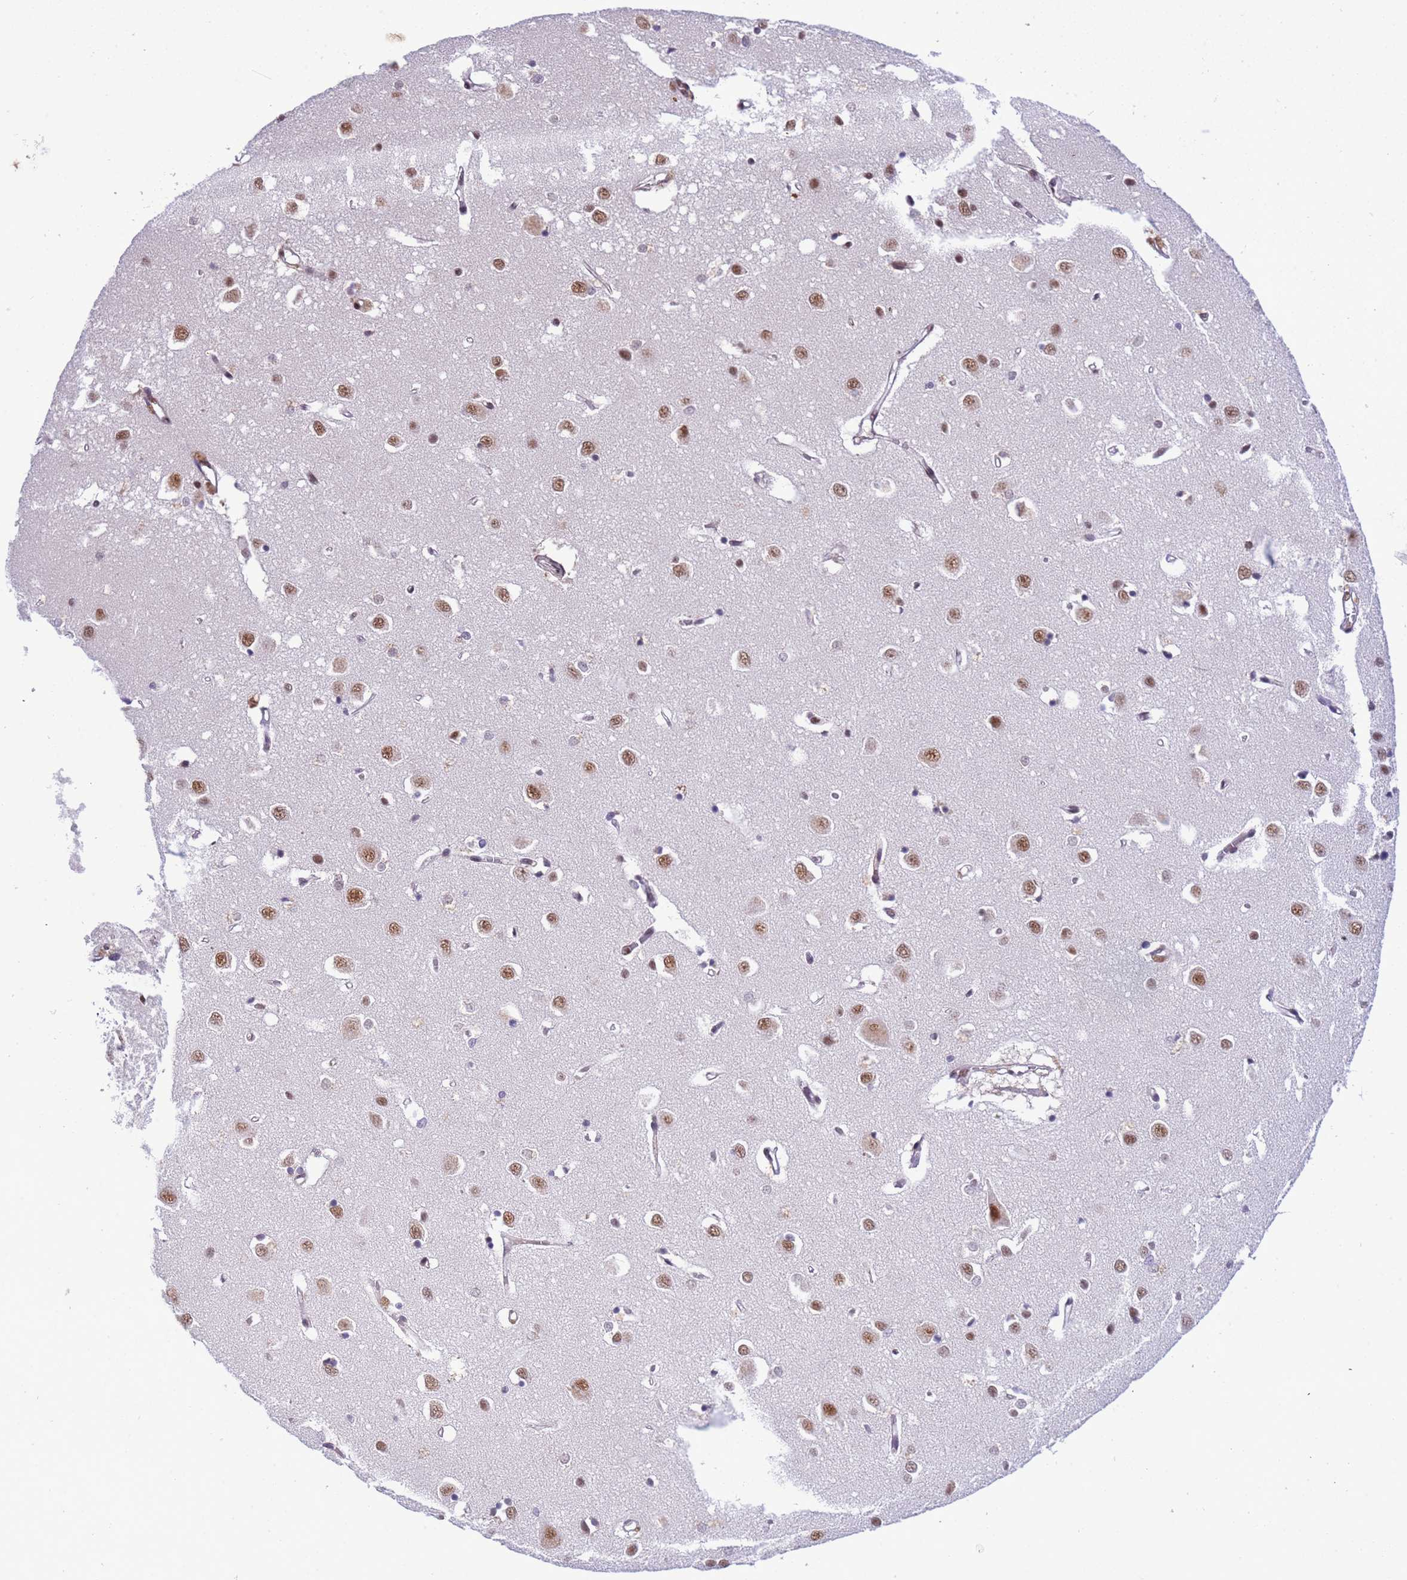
{"staining": {"intensity": "moderate", "quantity": "25%-75%", "location": "nuclear"}, "tissue": "cerebral cortex", "cell_type": "Endothelial cells", "image_type": "normal", "snomed": [{"axis": "morphology", "description": "Normal tissue, NOS"}, {"axis": "topography", "description": "Cerebral cortex"}], "caption": "Unremarkable cerebral cortex displays moderate nuclear positivity in about 25%-75% of endothelial cells.", "gene": "SRRT", "patient": {"sex": "female", "age": 64}}